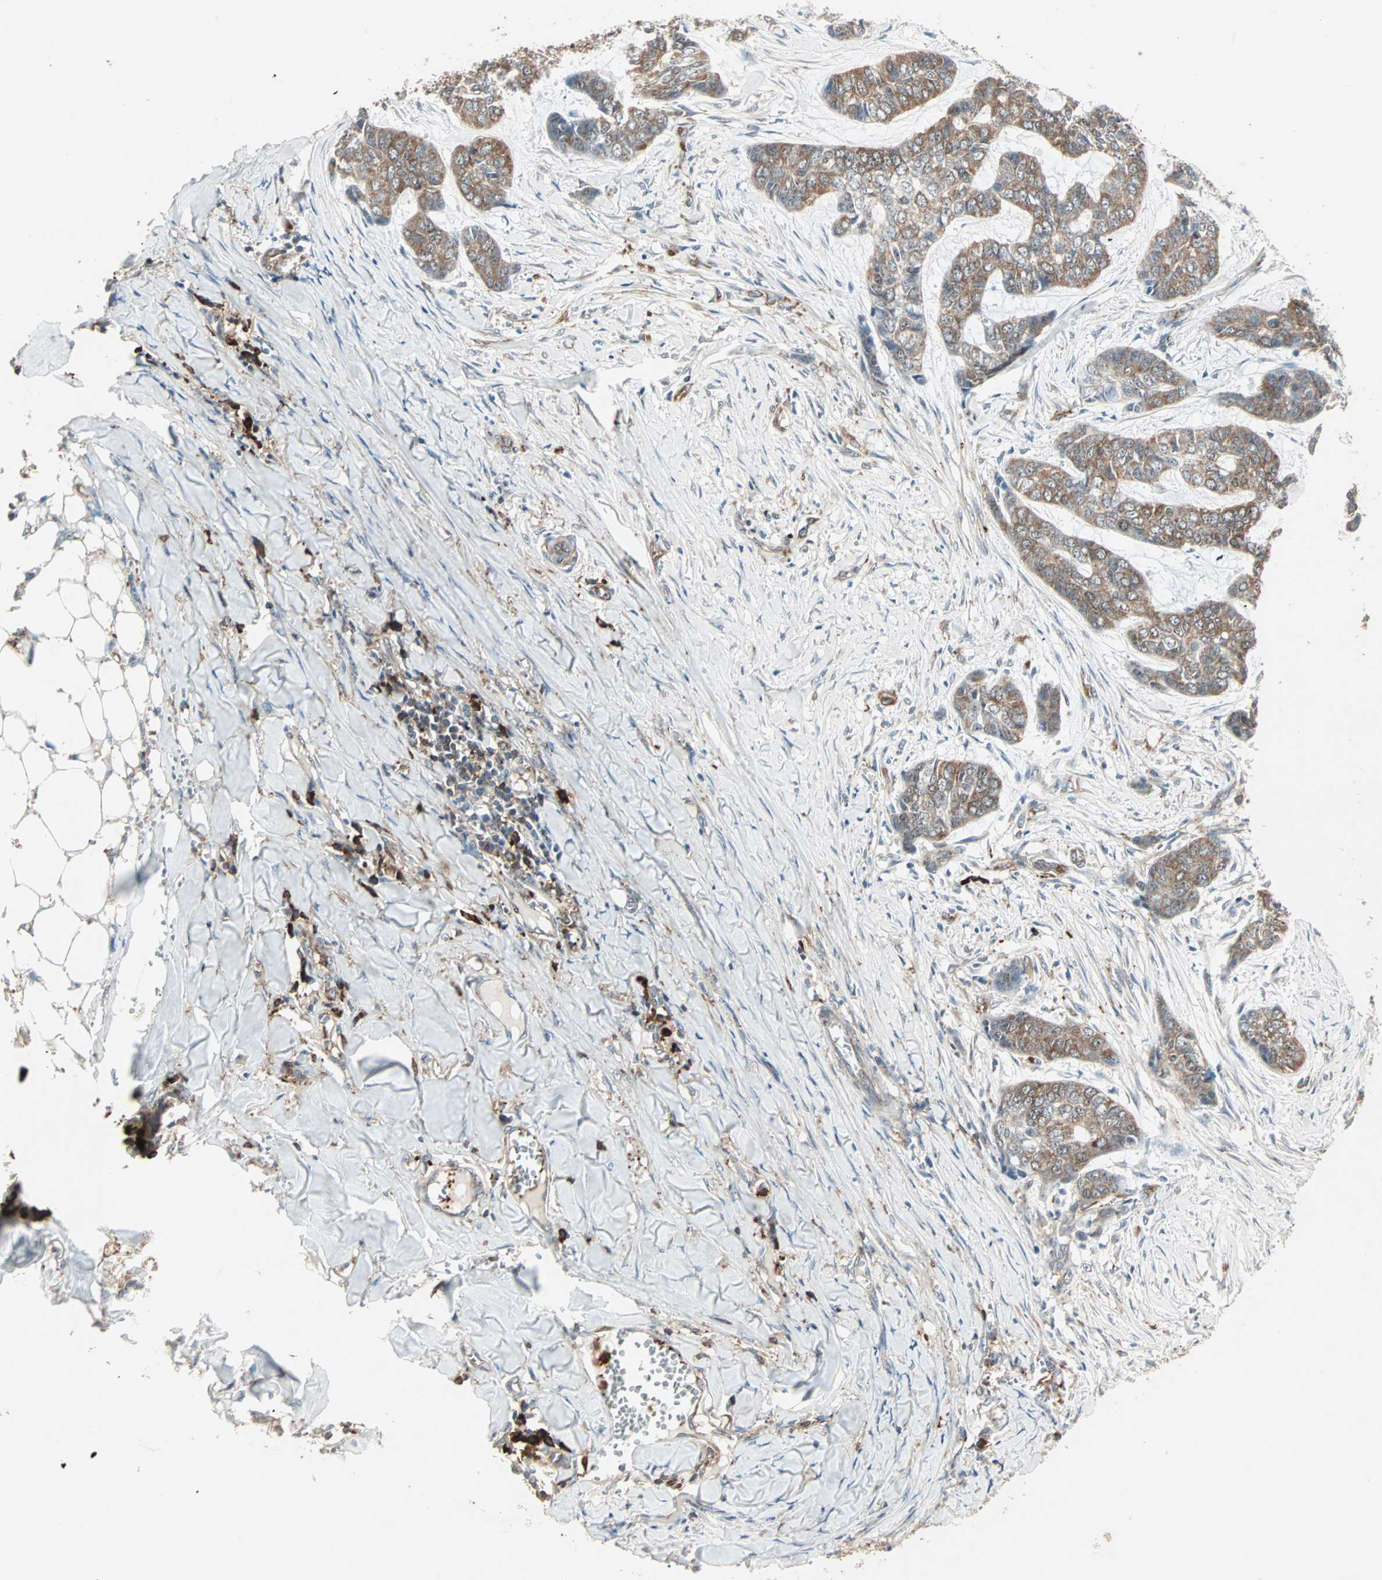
{"staining": {"intensity": "moderate", "quantity": ">75%", "location": "cytoplasmic/membranous"}, "tissue": "skin cancer", "cell_type": "Tumor cells", "image_type": "cancer", "snomed": [{"axis": "morphology", "description": "Basal cell carcinoma"}, {"axis": "topography", "description": "Skin"}], "caption": "An immunohistochemistry (IHC) micrograph of neoplastic tissue is shown. Protein staining in brown labels moderate cytoplasmic/membranous positivity in skin cancer within tumor cells.", "gene": "MMP3", "patient": {"sex": "female", "age": 64}}